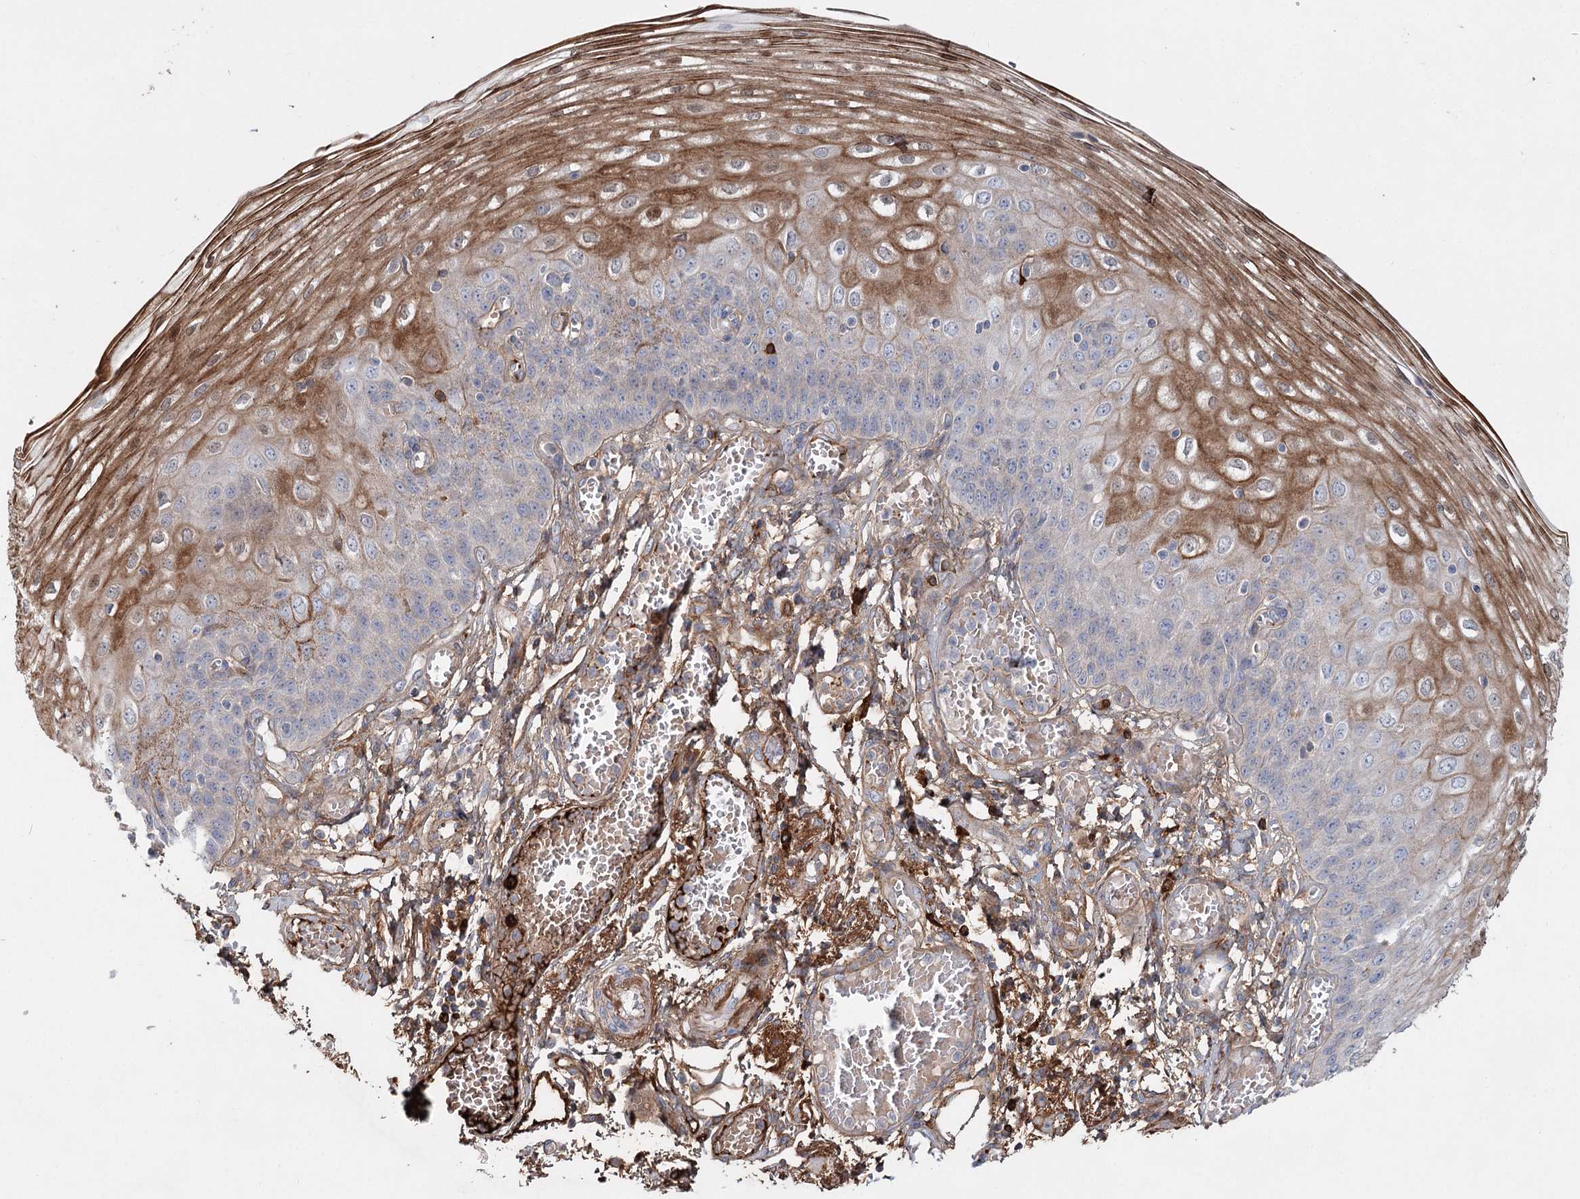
{"staining": {"intensity": "moderate", "quantity": "25%-75%", "location": "cytoplasmic/membranous,nuclear"}, "tissue": "esophagus", "cell_type": "Squamous epithelial cells", "image_type": "normal", "snomed": [{"axis": "morphology", "description": "Normal tissue, NOS"}, {"axis": "topography", "description": "Esophagus"}], "caption": "Human esophagus stained for a protein (brown) reveals moderate cytoplasmic/membranous,nuclear positive staining in about 25%-75% of squamous epithelial cells.", "gene": "ALKBH8", "patient": {"sex": "male", "age": 81}}